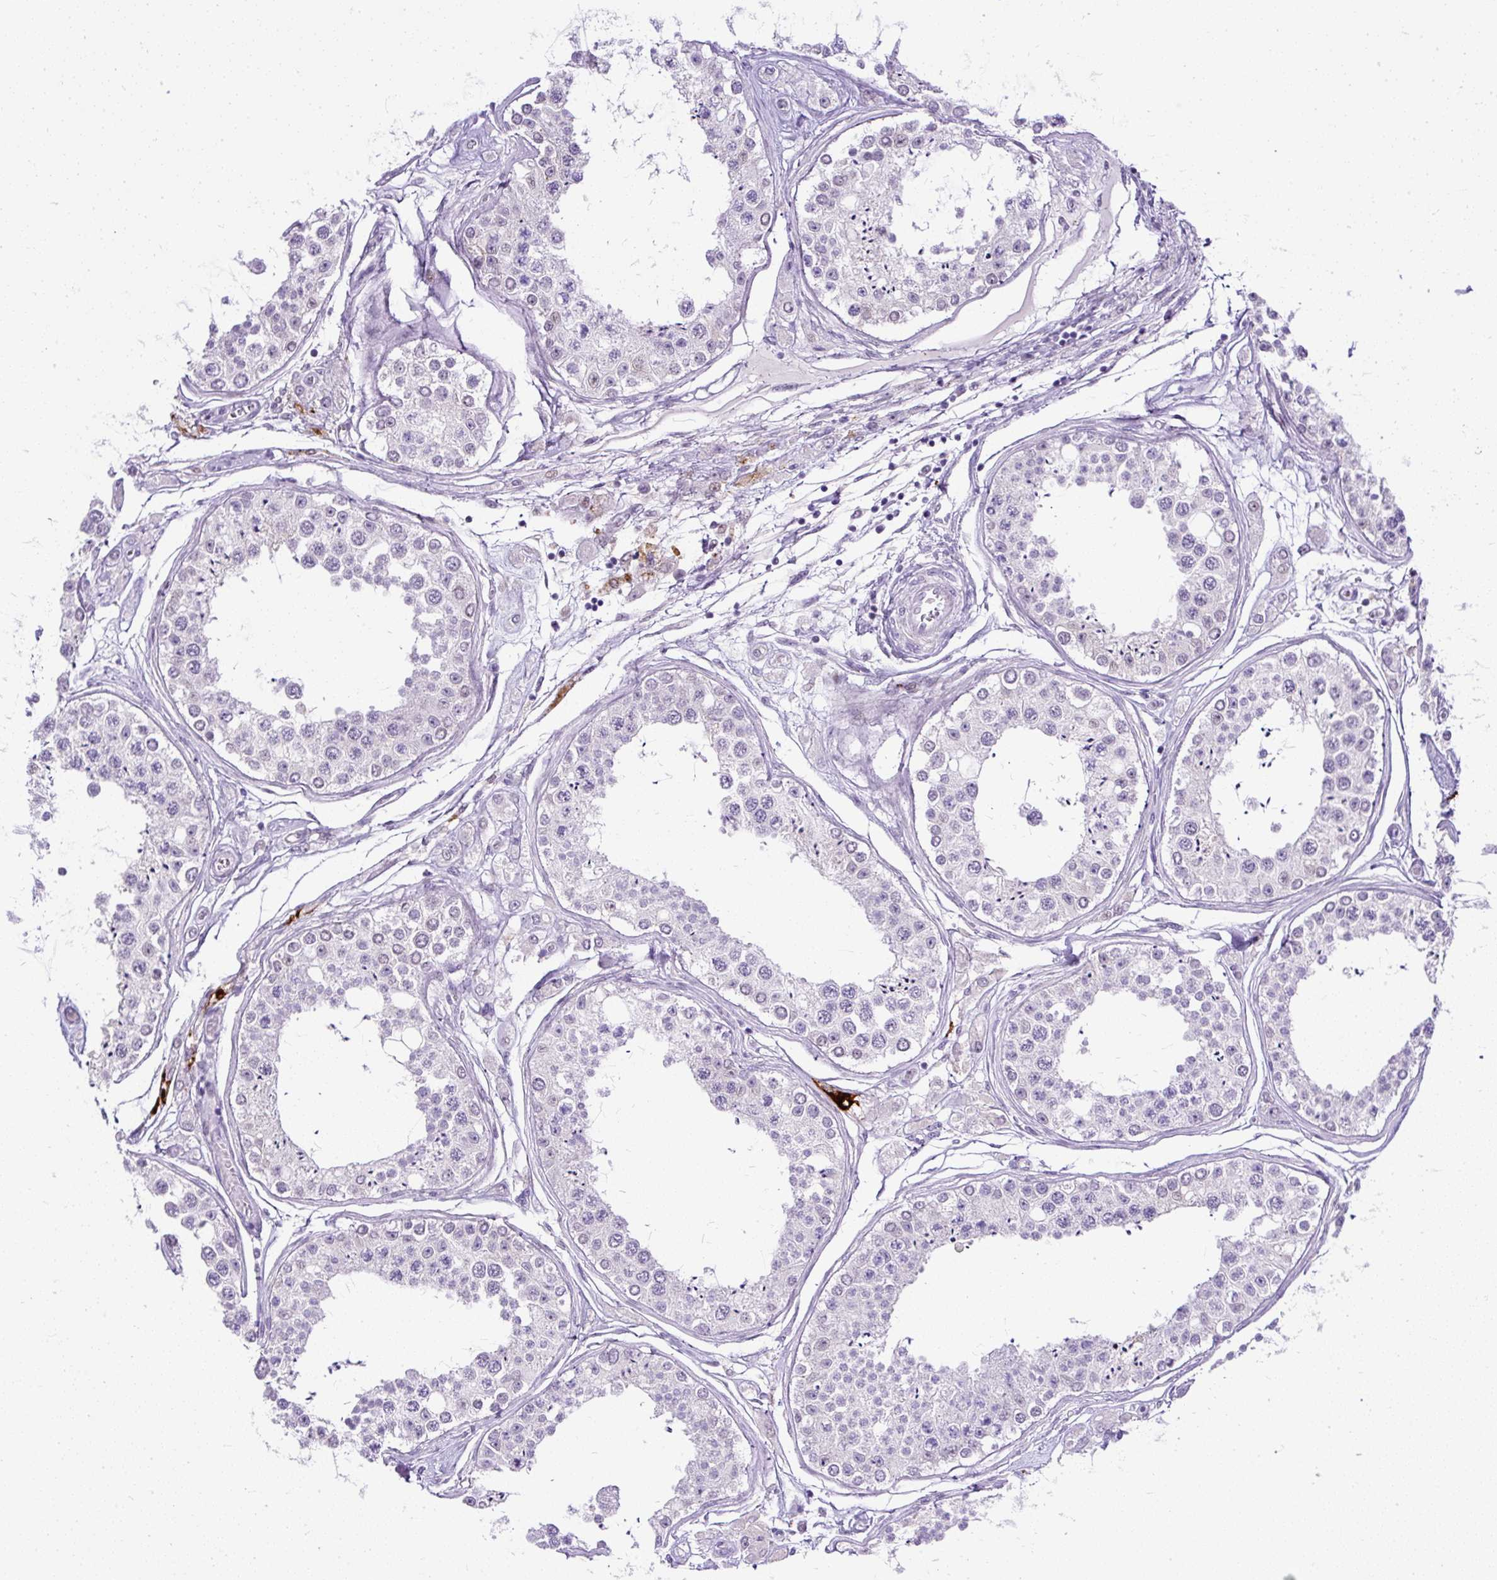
{"staining": {"intensity": "weak", "quantity": "<25%", "location": "nuclear"}, "tissue": "testis", "cell_type": "Cells in seminiferous ducts", "image_type": "normal", "snomed": [{"axis": "morphology", "description": "Normal tissue, NOS"}, {"axis": "topography", "description": "Testis"}], "caption": "Immunohistochemical staining of benign testis shows no significant positivity in cells in seminiferous ducts. (Immunohistochemistry, brightfield microscopy, high magnification).", "gene": "WNT10B", "patient": {"sex": "male", "age": 25}}